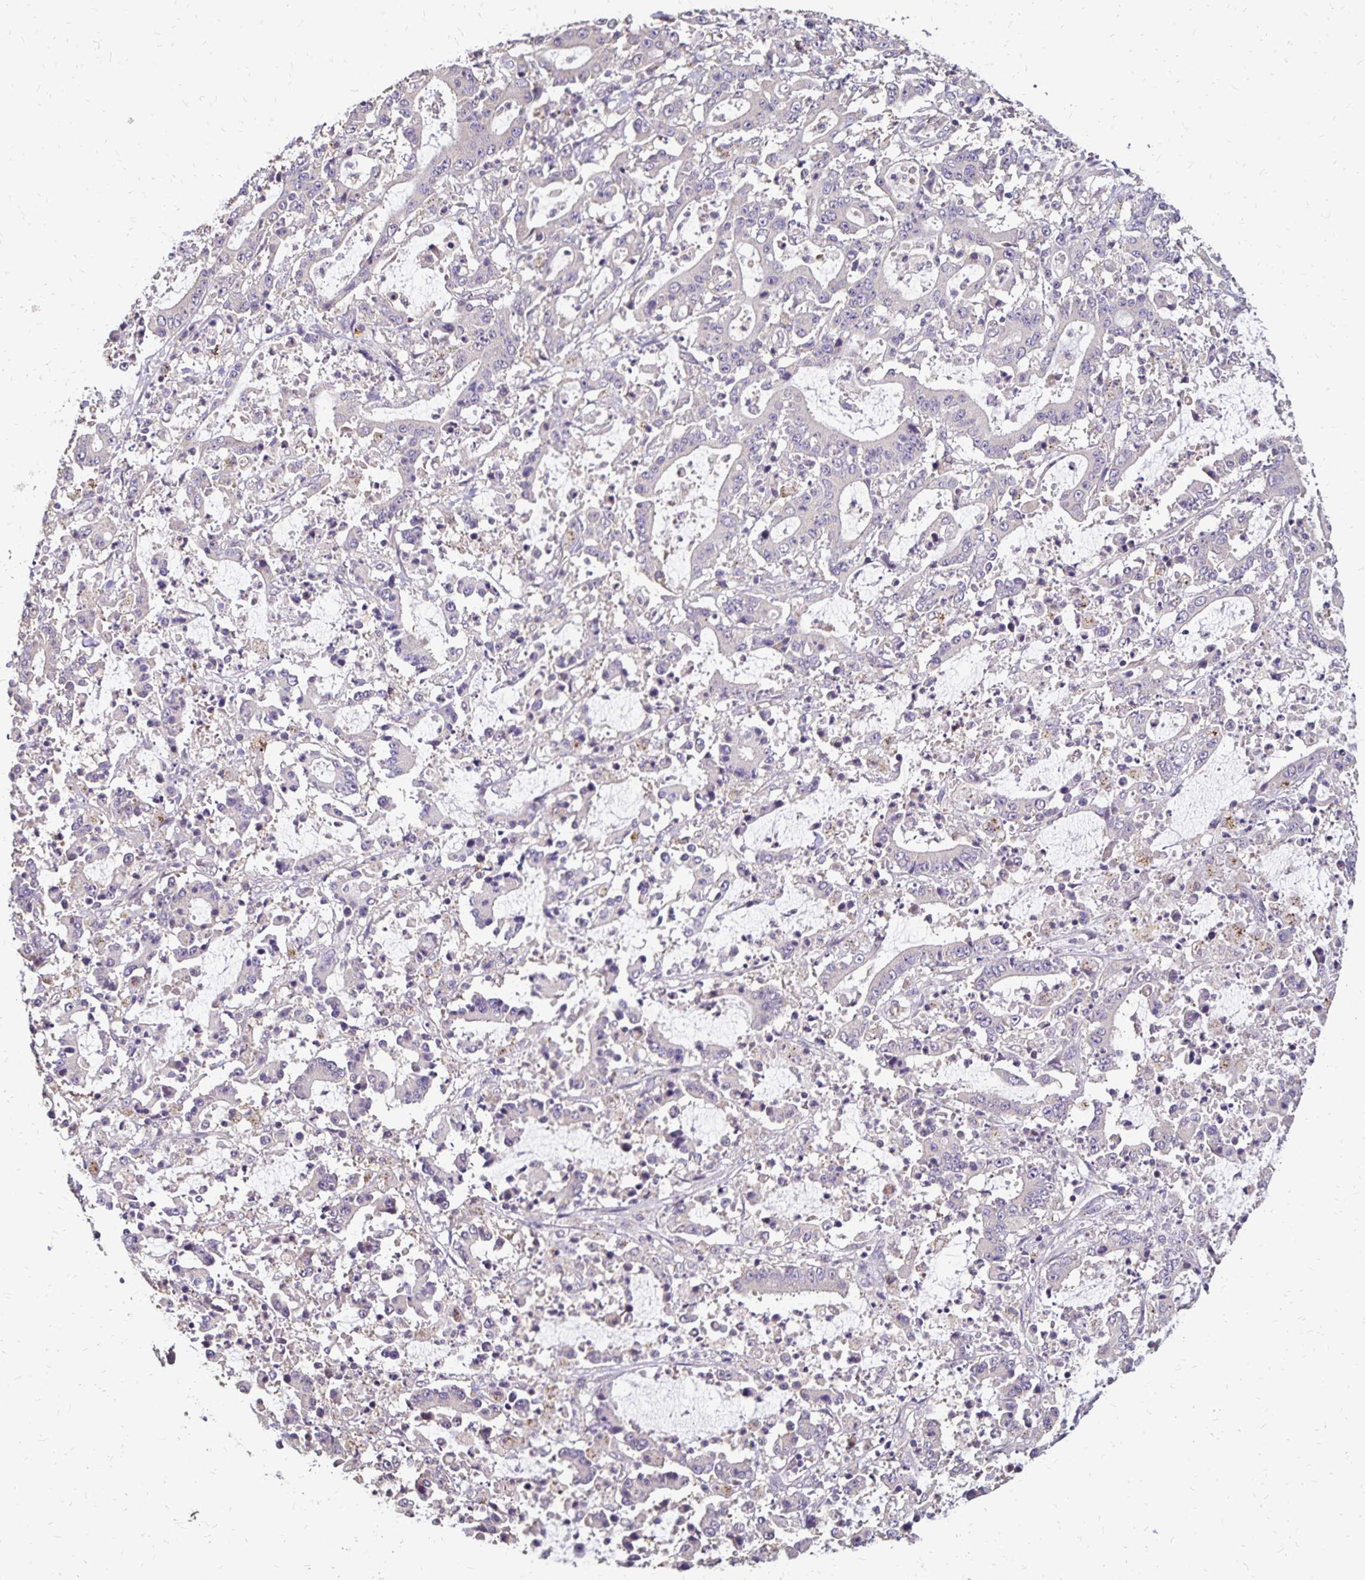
{"staining": {"intensity": "negative", "quantity": "none", "location": "none"}, "tissue": "stomach cancer", "cell_type": "Tumor cells", "image_type": "cancer", "snomed": [{"axis": "morphology", "description": "Adenocarcinoma, NOS"}, {"axis": "topography", "description": "Stomach, upper"}], "caption": "The photomicrograph exhibits no staining of tumor cells in stomach adenocarcinoma.", "gene": "EMC10", "patient": {"sex": "male", "age": 68}}